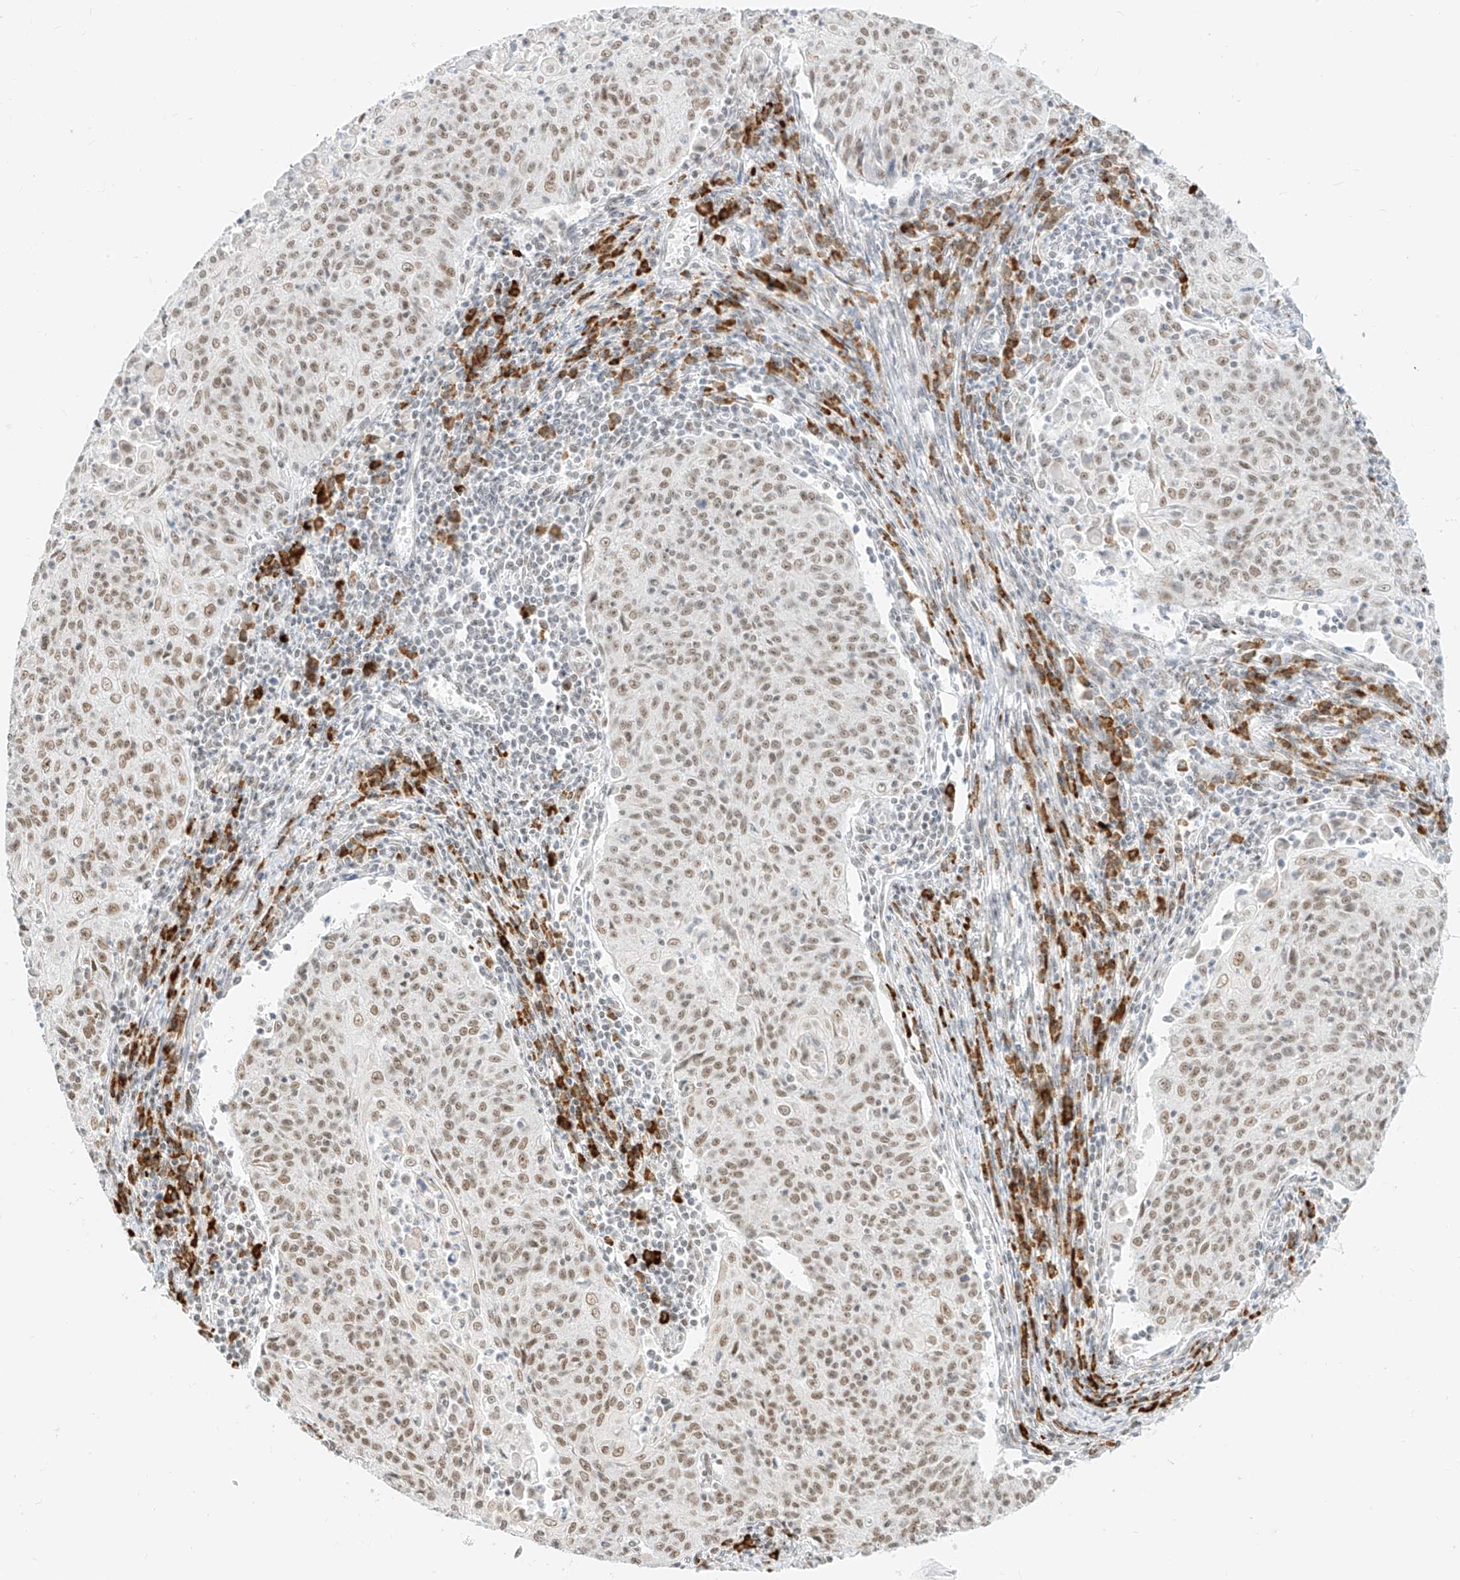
{"staining": {"intensity": "moderate", "quantity": "25%-75%", "location": "nuclear"}, "tissue": "cervical cancer", "cell_type": "Tumor cells", "image_type": "cancer", "snomed": [{"axis": "morphology", "description": "Squamous cell carcinoma, NOS"}, {"axis": "topography", "description": "Cervix"}], "caption": "Immunohistochemical staining of human cervical cancer (squamous cell carcinoma) displays moderate nuclear protein expression in about 25%-75% of tumor cells. (DAB IHC, brown staining for protein, blue staining for nuclei).", "gene": "SUPT5H", "patient": {"sex": "female", "age": 48}}